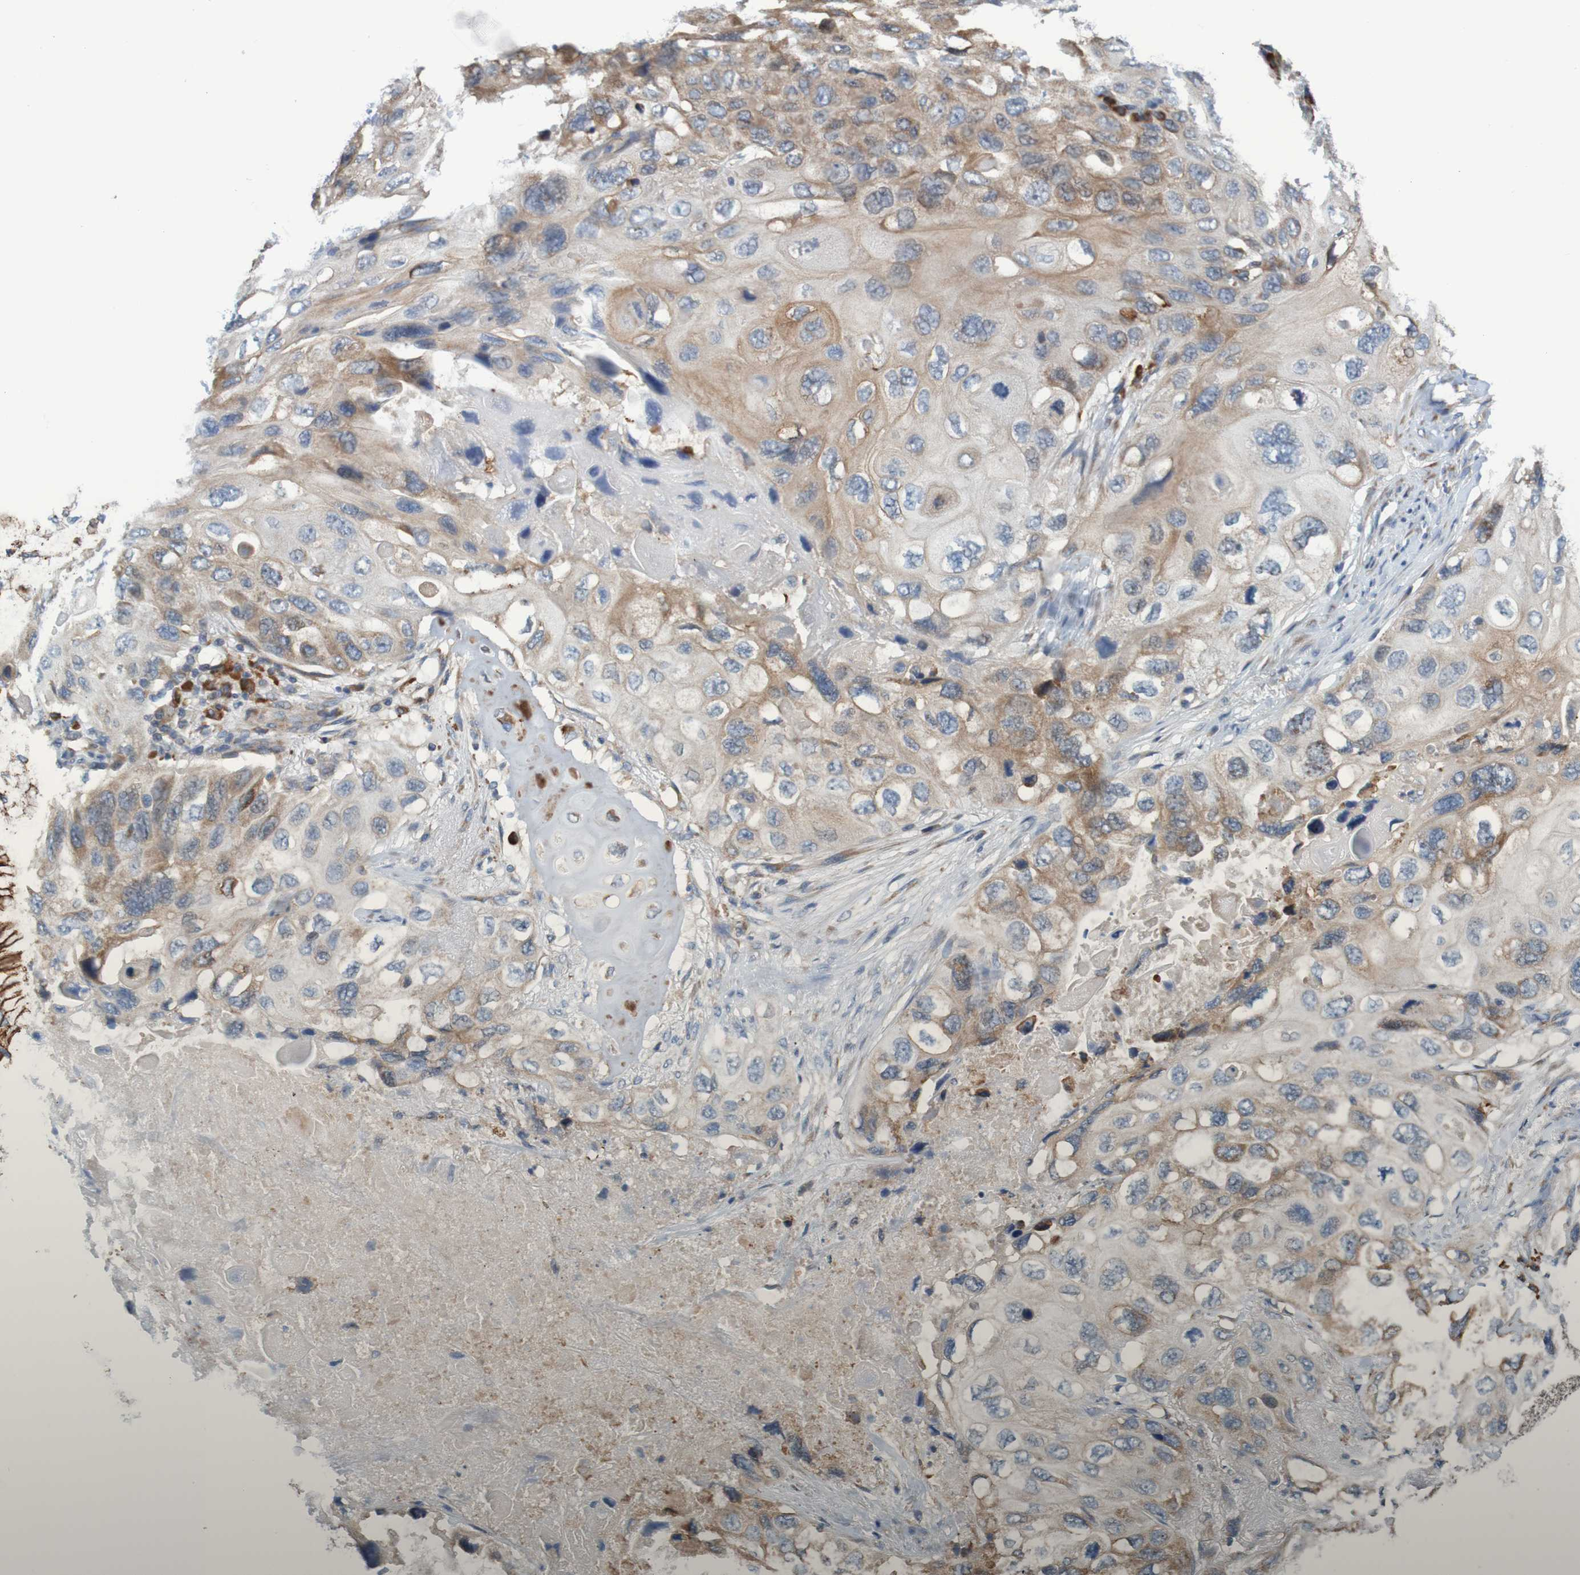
{"staining": {"intensity": "weak", "quantity": ">75%", "location": "cytoplasmic/membranous"}, "tissue": "lung cancer", "cell_type": "Tumor cells", "image_type": "cancer", "snomed": [{"axis": "morphology", "description": "Squamous cell carcinoma, NOS"}, {"axis": "topography", "description": "Lung"}], "caption": "A low amount of weak cytoplasmic/membranous positivity is present in about >75% of tumor cells in lung cancer tissue. The protein of interest is shown in brown color, while the nuclei are stained blue.", "gene": "CLDN18", "patient": {"sex": "female", "age": 73}}